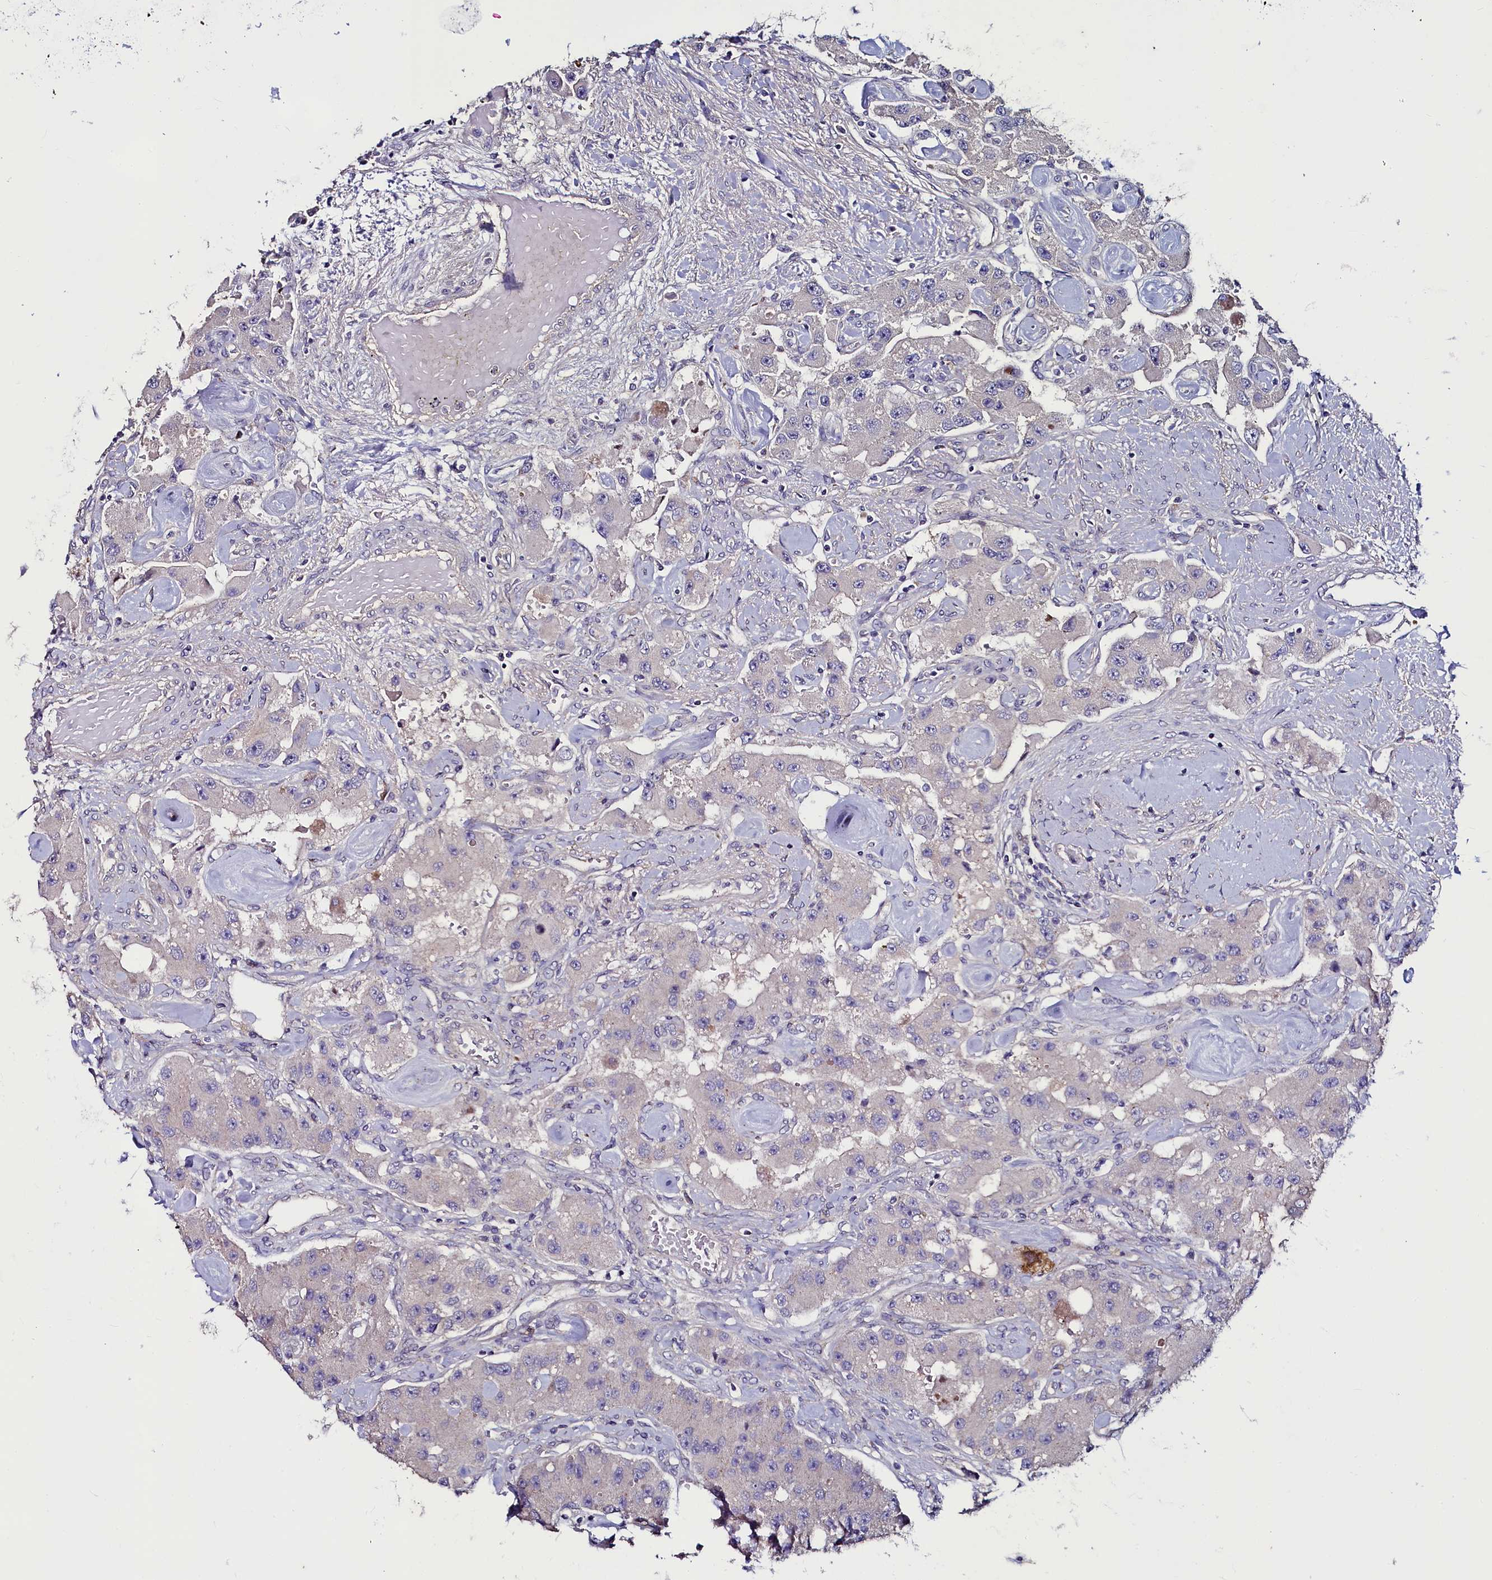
{"staining": {"intensity": "negative", "quantity": "none", "location": "none"}, "tissue": "carcinoid", "cell_type": "Tumor cells", "image_type": "cancer", "snomed": [{"axis": "morphology", "description": "Carcinoid, malignant, NOS"}, {"axis": "topography", "description": "Pancreas"}], "caption": "Tumor cells are negative for protein expression in human carcinoid (malignant).", "gene": "USPL1", "patient": {"sex": "male", "age": 41}}